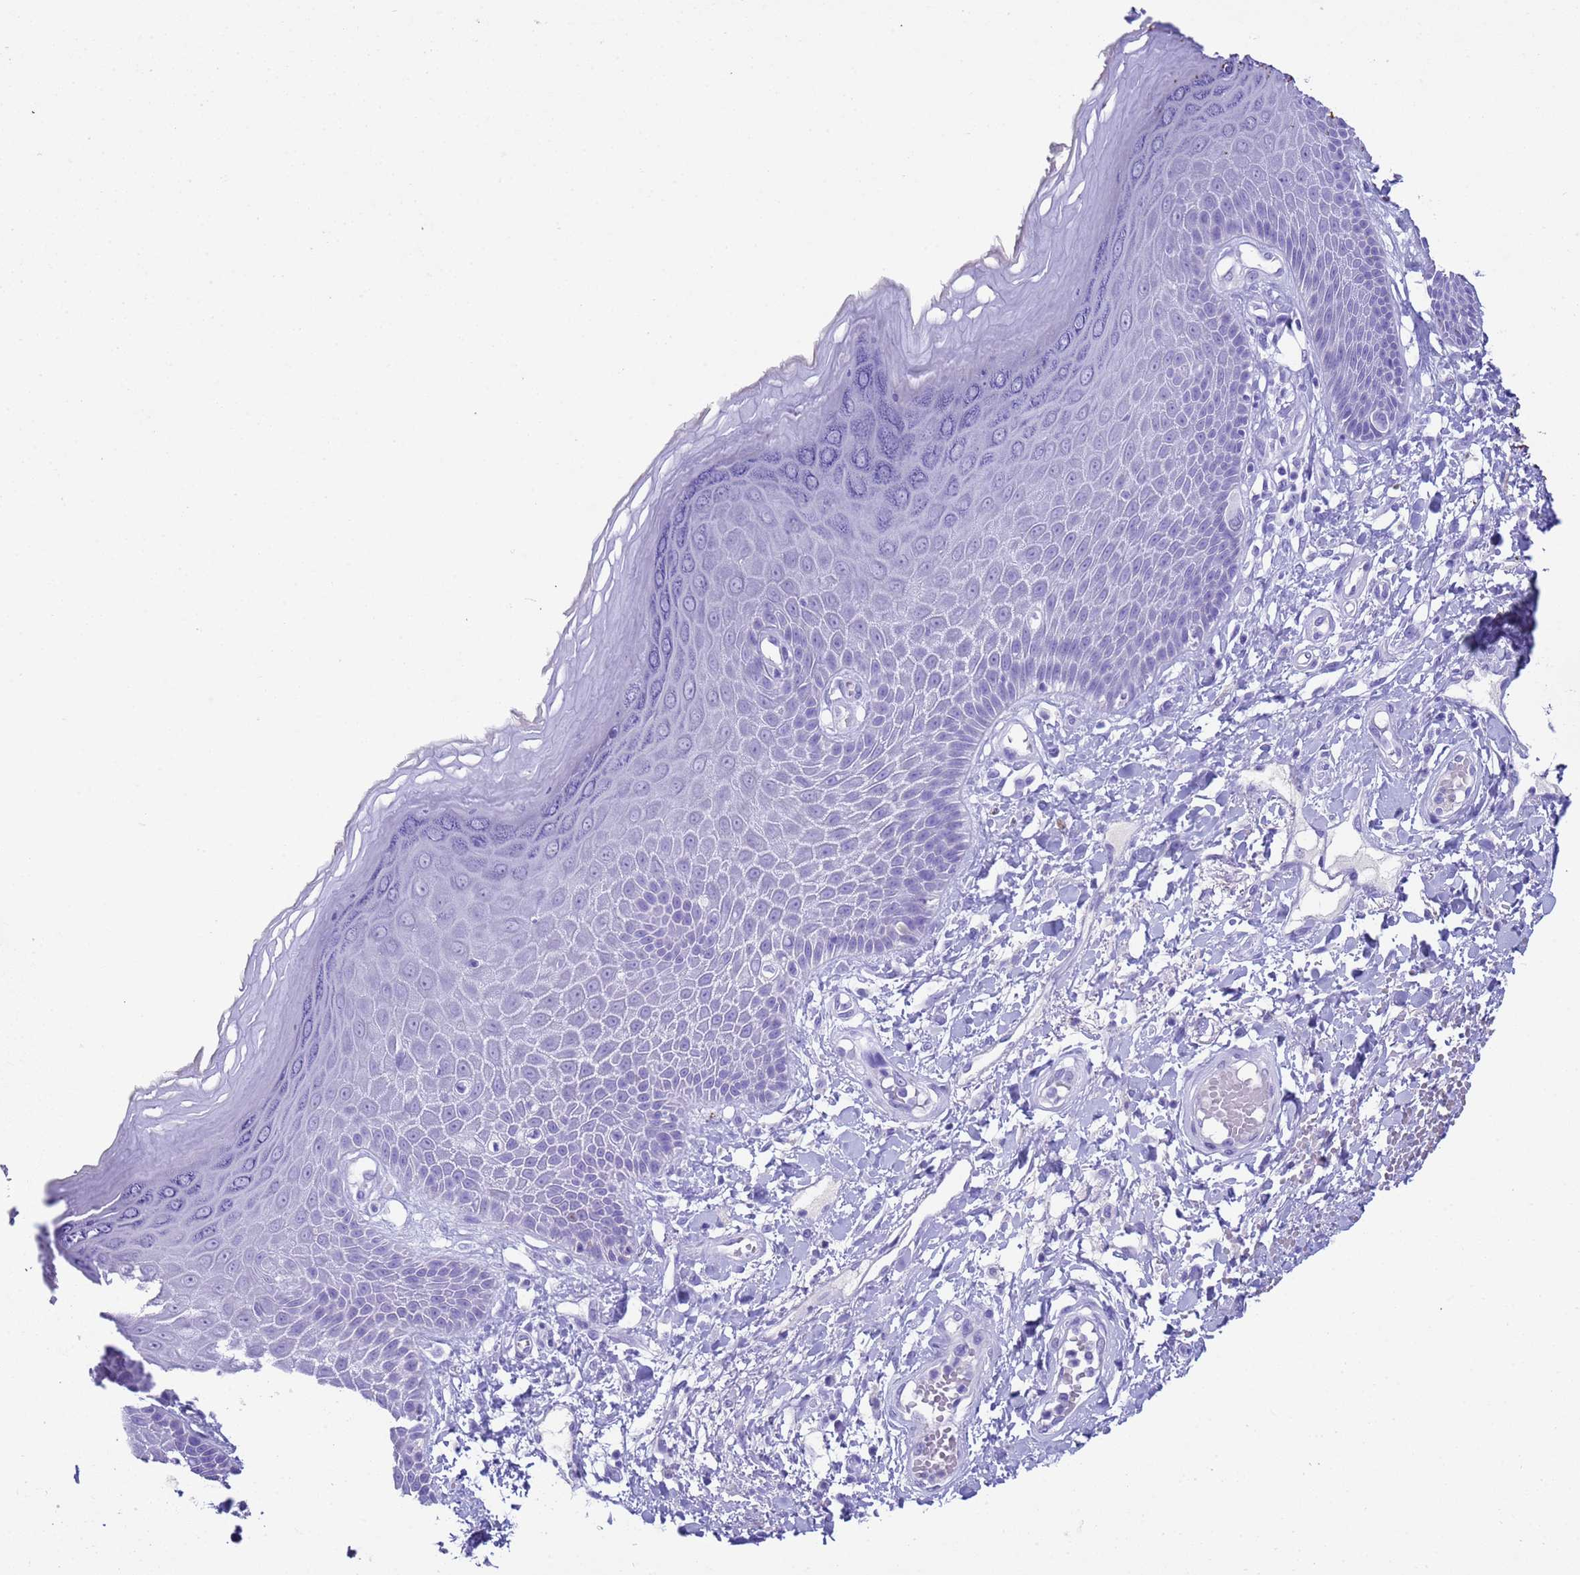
{"staining": {"intensity": "negative", "quantity": "none", "location": "none"}, "tissue": "skin", "cell_type": "Epidermal cells", "image_type": "normal", "snomed": [{"axis": "morphology", "description": "Normal tissue, NOS"}, {"axis": "topography", "description": "Anal"}], "caption": "The micrograph demonstrates no staining of epidermal cells in unremarkable skin.", "gene": "CKM", "patient": {"sex": "male", "age": 78}}